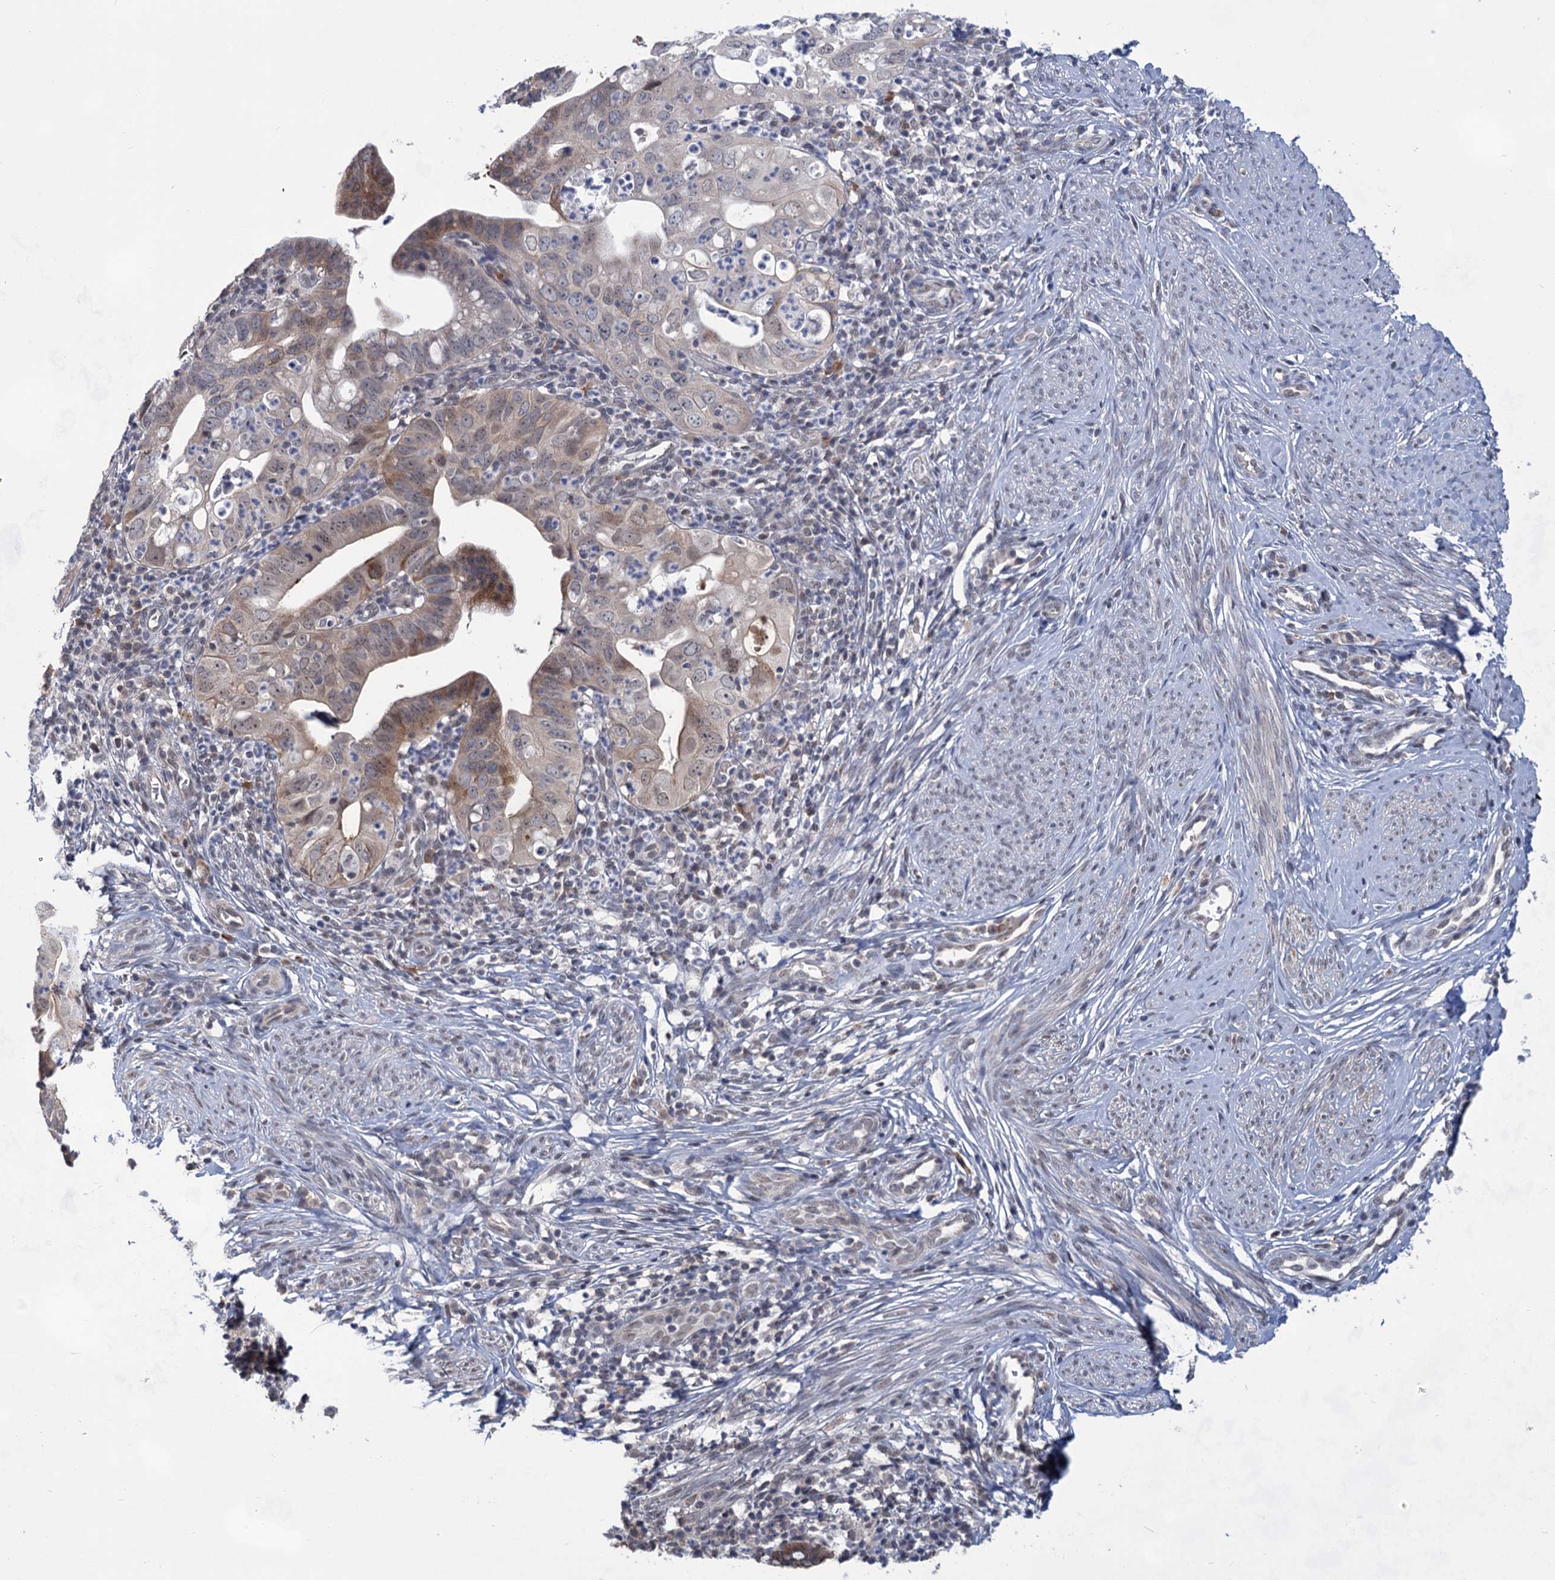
{"staining": {"intensity": "moderate", "quantity": "<25%", "location": "cytoplasmic/membranous"}, "tissue": "cervical cancer", "cell_type": "Tumor cells", "image_type": "cancer", "snomed": [{"axis": "morphology", "description": "Adenocarcinoma, NOS"}, {"axis": "topography", "description": "Cervix"}], "caption": "A brown stain labels moderate cytoplasmic/membranous expression of a protein in human cervical adenocarcinoma tumor cells.", "gene": "TTC17", "patient": {"sex": "female", "age": 36}}